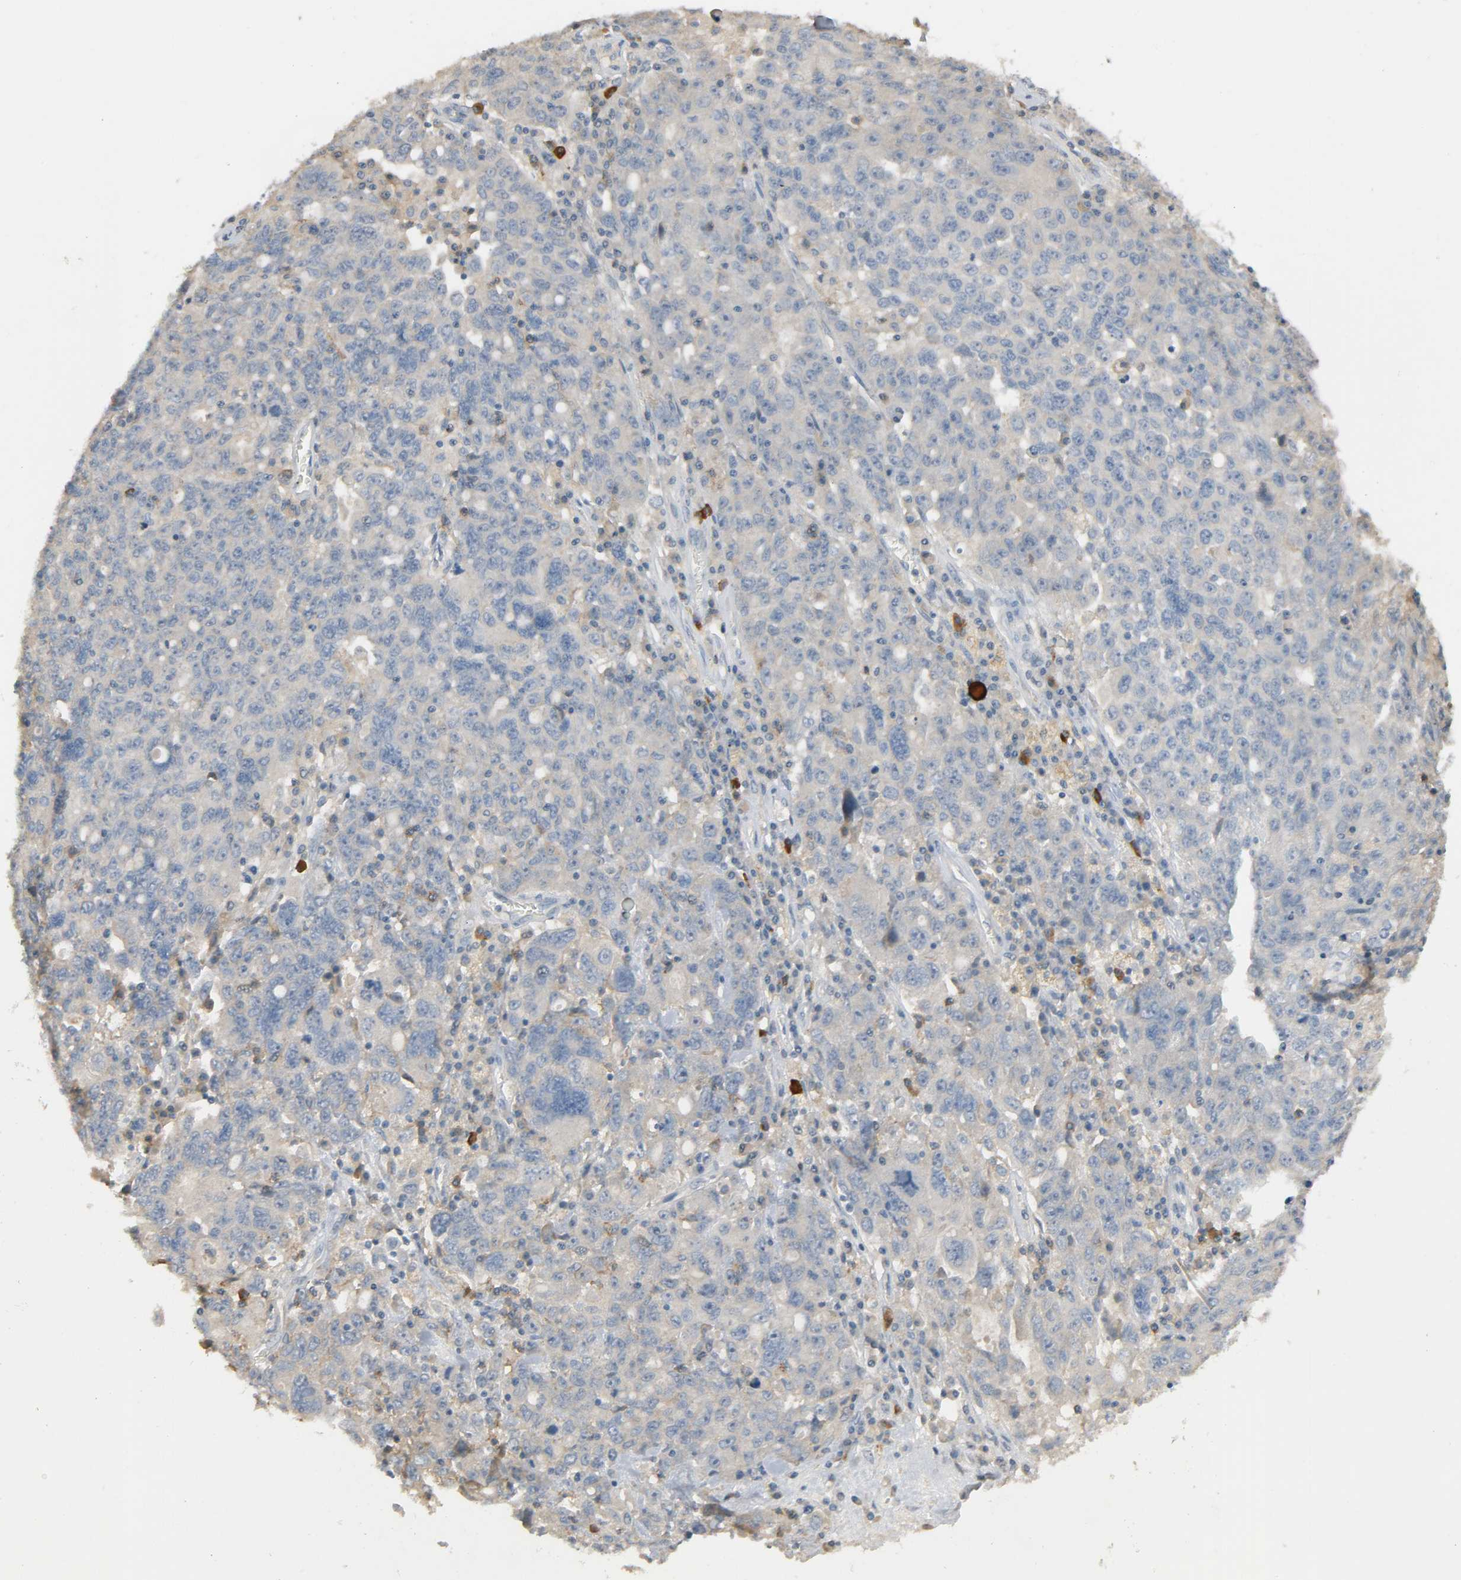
{"staining": {"intensity": "weak", "quantity": "<25%", "location": "cytoplasmic/membranous"}, "tissue": "ovarian cancer", "cell_type": "Tumor cells", "image_type": "cancer", "snomed": [{"axis": "morphology", "description": "Carcinoma, endometroid"}, {"axis": "topography", "description": "Ovary"}], "caption": "Protein analysis of ovarian cancer (endometroid carcinoma) shows no significant positivity in tumor cells.", "gene": "CD4", "patient": {"sex": "female", "age": 62}}